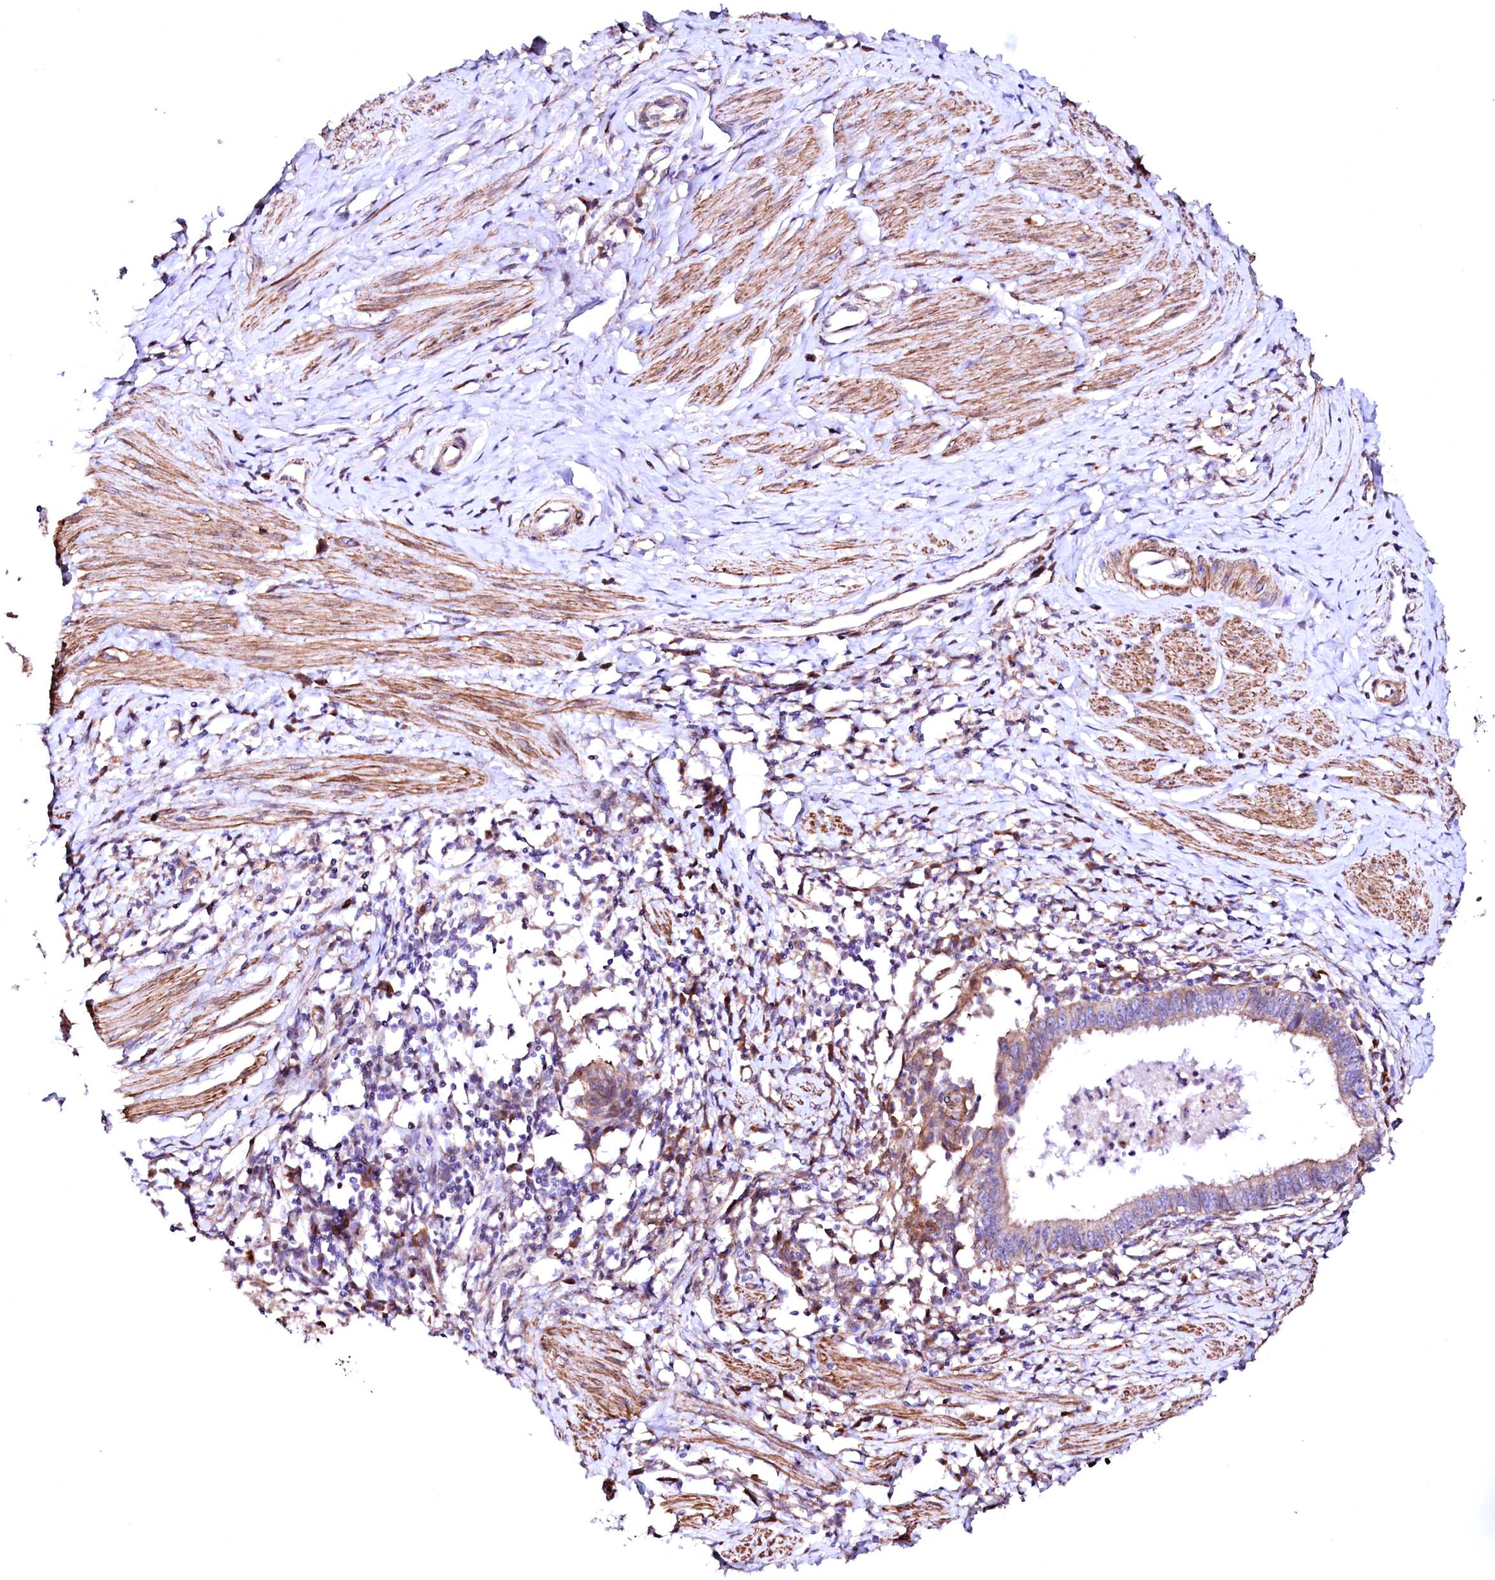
{"staining": {"intensity": "weak", "quantity": "25%-75%", "location": "cytoplasmic/membranous"}, "tissue": "cervical cancer", "cell_type": "Tumor cells", "image_type": "cancer", "snomed": [{"axis": "morphology", "description": "Adenocarcinoma, NOS"}, {"axis": "topography", "description": "Cervix"}], "caption": "Weak cytoplasmic/membranous protein positivity is appreciated in about 25%-75% of tumor cells in cervical adenocarcinoma.", "gene": "GPR176", "patient": {"sex": "female", "age": 36}}